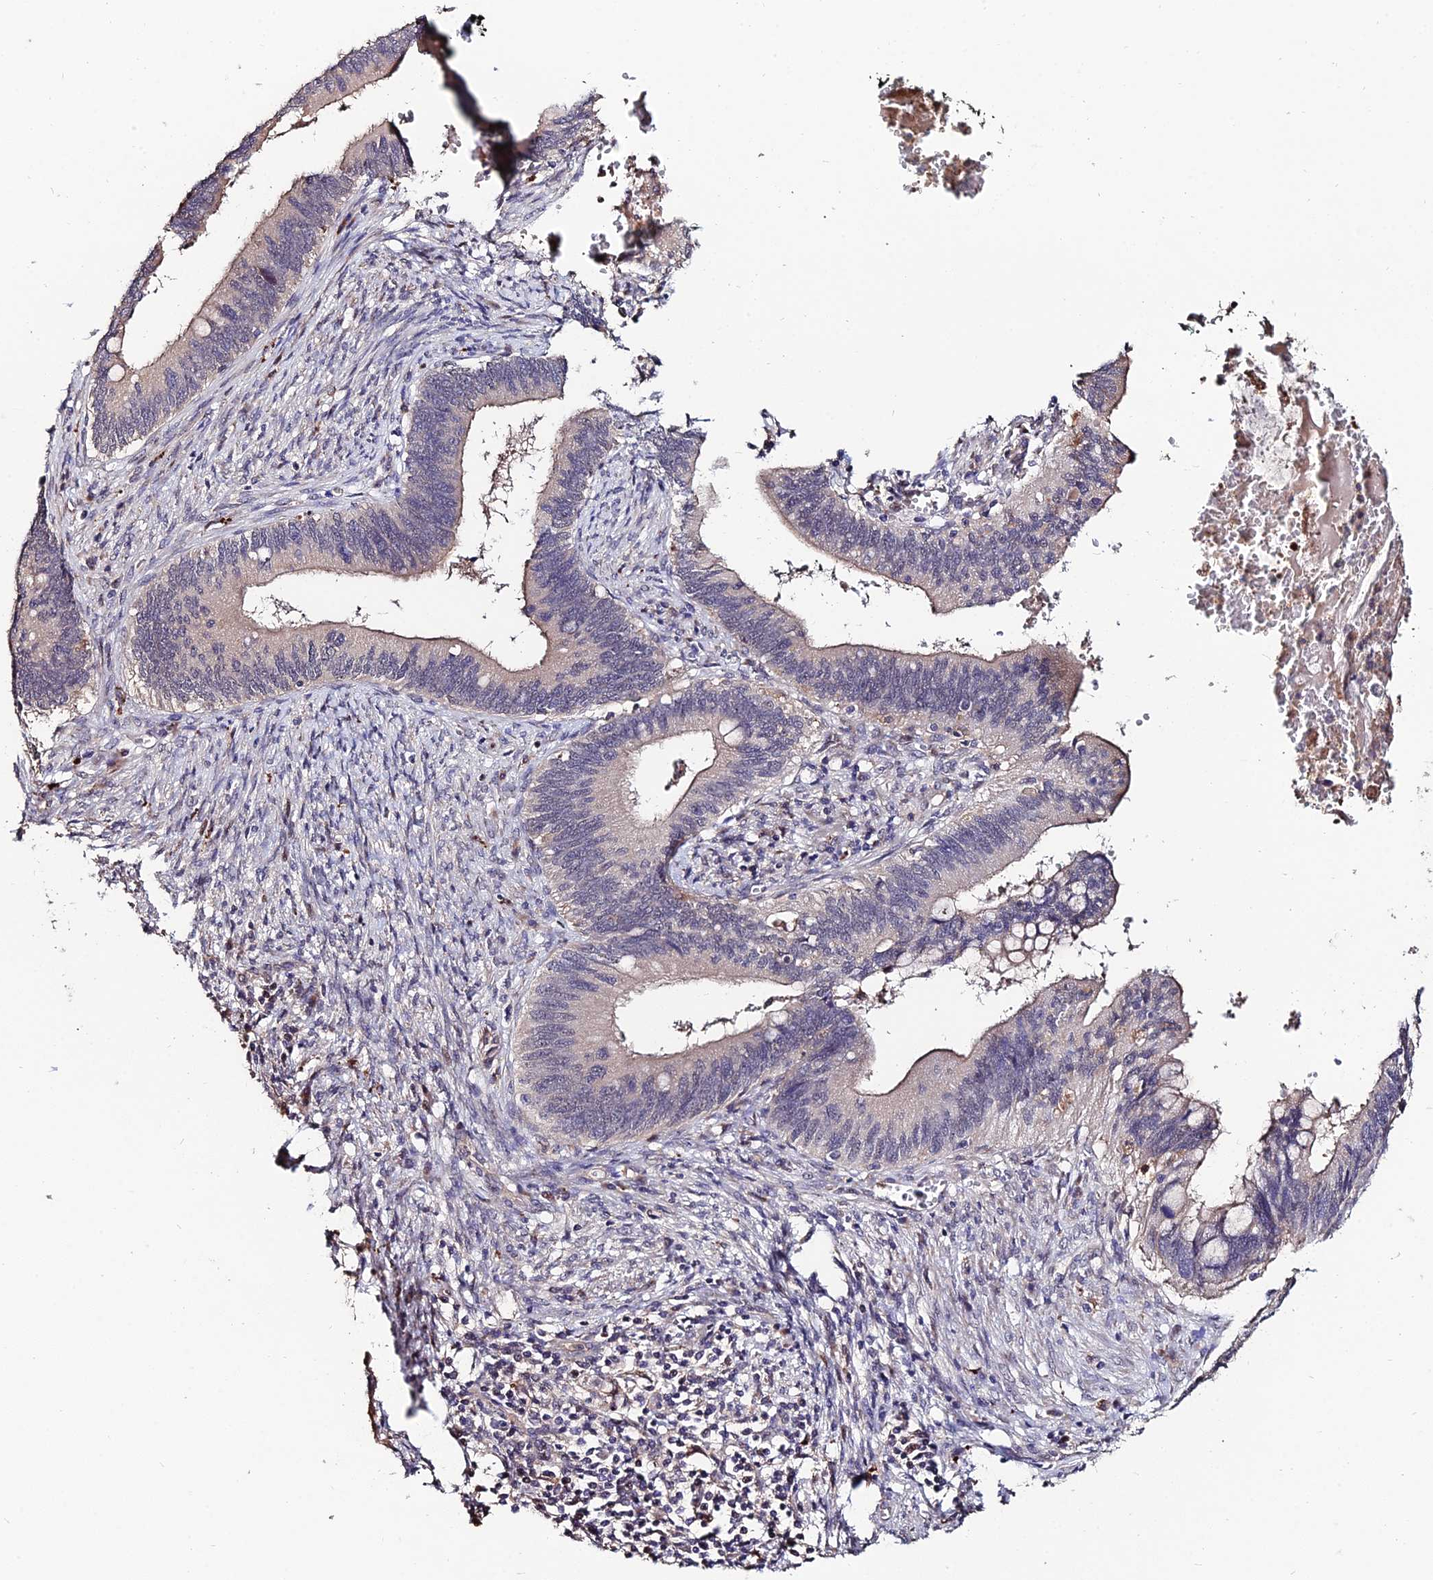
{"staining": {"intensity": "weak", "quantity": "25%-75%", "location": "cytoplasmic/membranous"}, "tissue": "cervical cancer", "cell_type": "Tumor cells", "image_type": "cancer", "snomed": [{"axis": "morphology", "description": "Adenocarcinoma, NOS"}, {"axis": "topography", "description": "Cervix"}], "caption": "Weak cytoplasmic/membranous staining is seen in approximately 25%-75% of tumor cells in cervical cancer.", "gene": "ACTR5", "patient": {"sex": "female", "age": 42}}